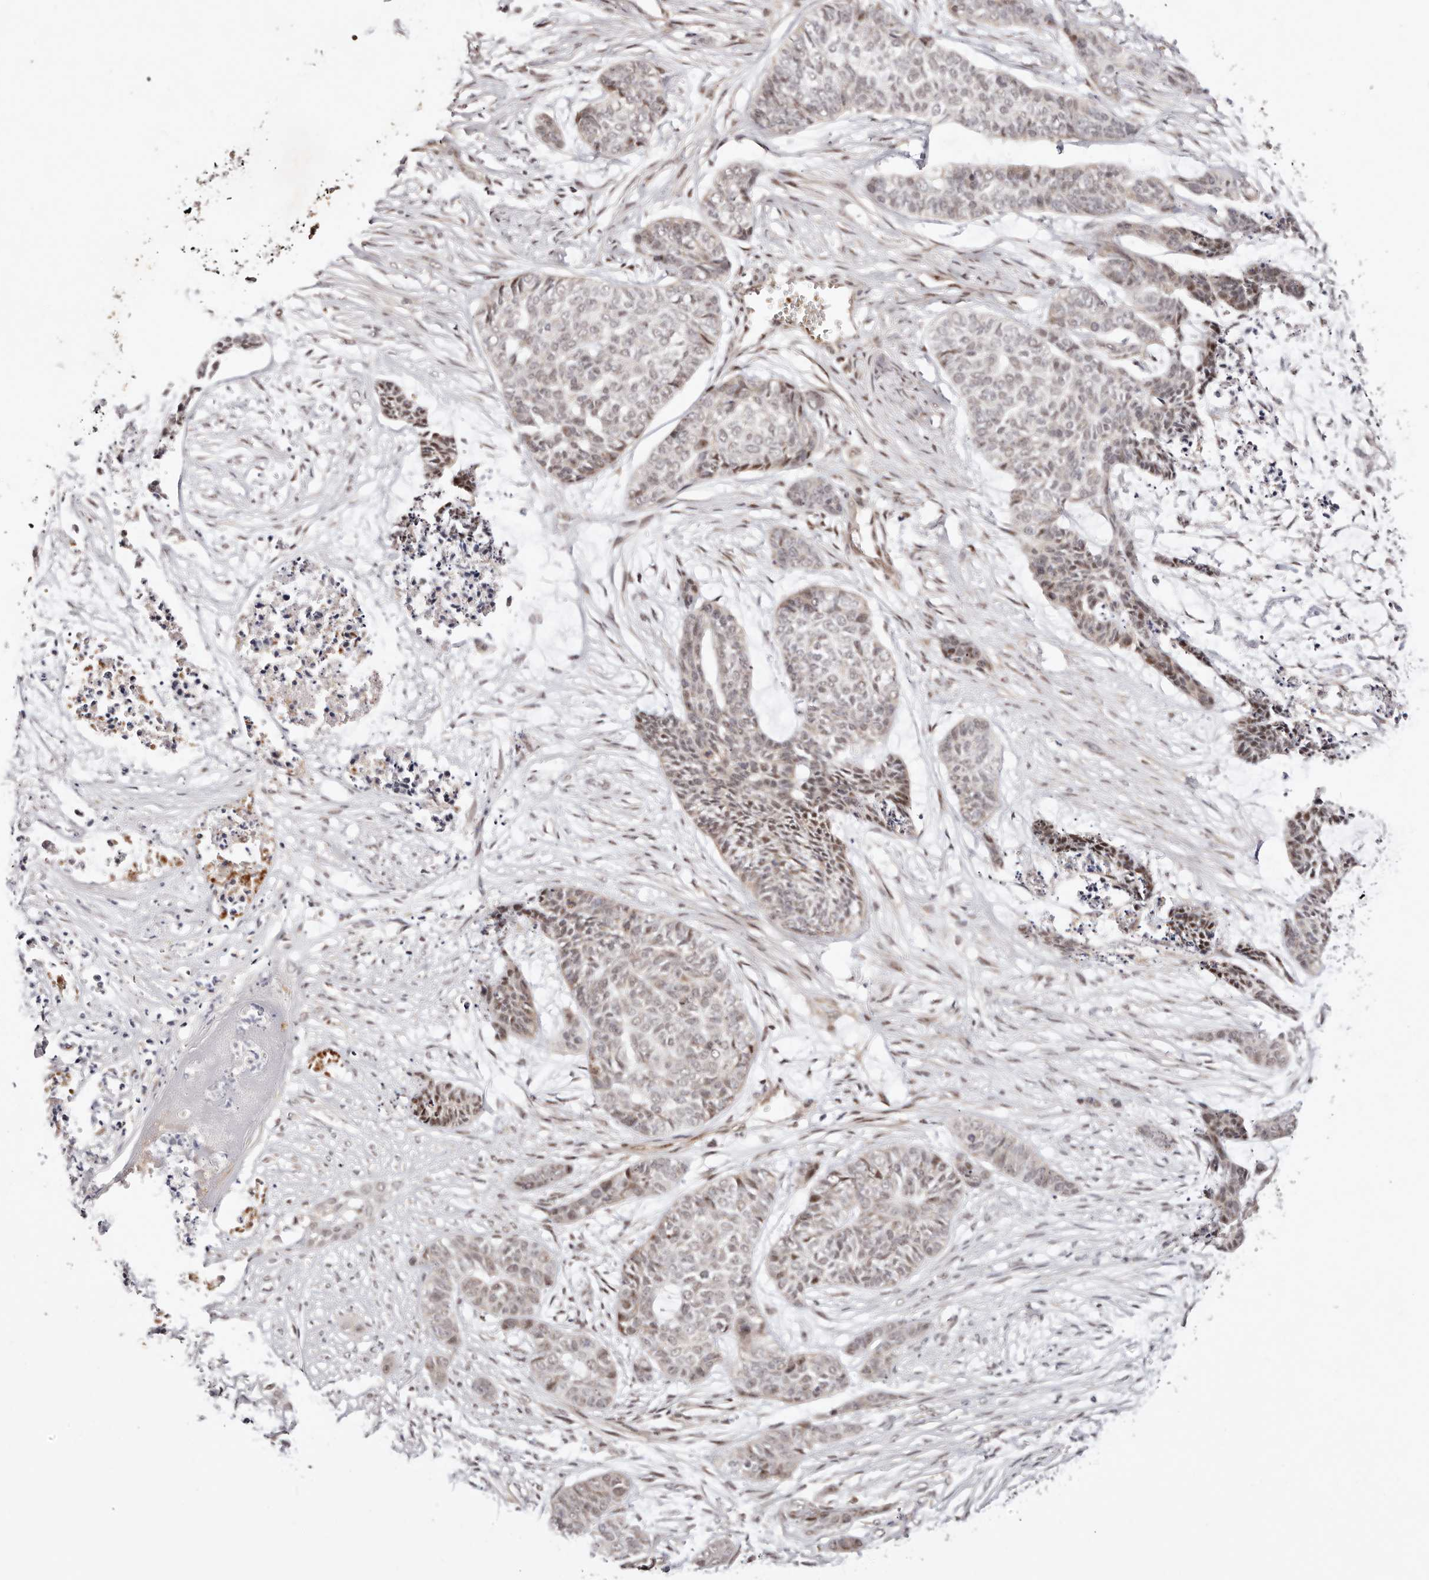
{"staining": {"intensity": "weak", "quantity": "25%-75%", "location": "nuclear"}, "tissue": "skin cancer", "cell_type": "Tumor cells", "image_type": "cancer", "snomed": [{"axis": "morphology", "description": "Basal cell carcinoma"}, {"axis": "topography", "description": "Skin"}], "caption": "Immunohistochemistry (IHC) histopathology image of skin basal cell carcinoma stained for a protein (brown), which displays low levels of weak nuclear positivity in about 25%-75% of tumor cells.", "gene": "WRN", "patient": {"sex": "female", "age": 64}}